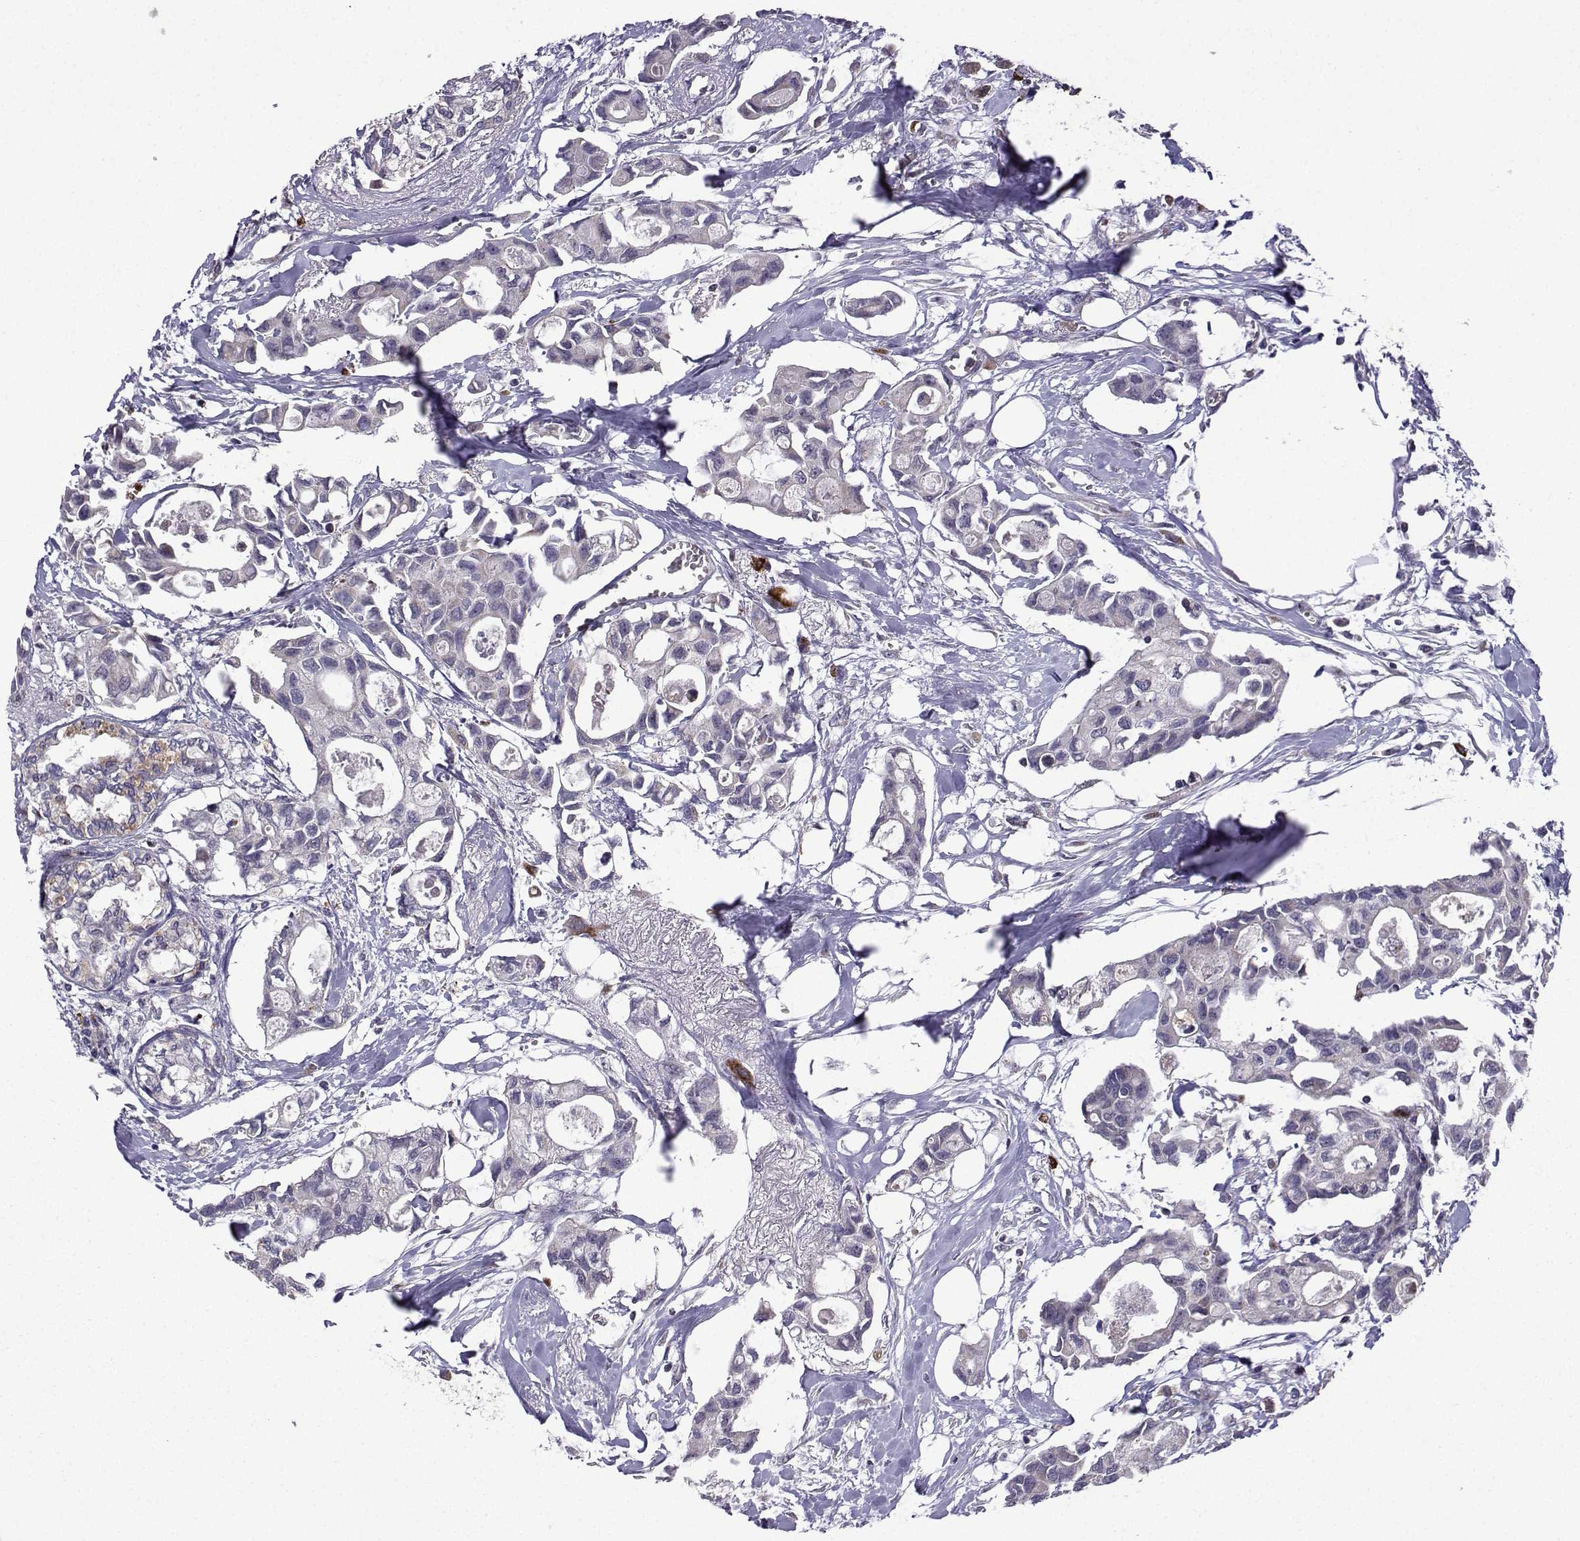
{"staining": {"intensity": "negative", "quantity": "none", "location": "none"}, "tissue": "breast cancer", "cell_type": "Tumor cells", "image_type": "cancer", "snomed": [{"axis": "morphology", "description": "Duct carcinoma"}, {"axis": "topography", "description": "Breast"}], "caption": "Tumor cells are negative for protein expression in human breast cancer.", "gene": "TAB2", "patient": {"sex": "female", "age": 83}}